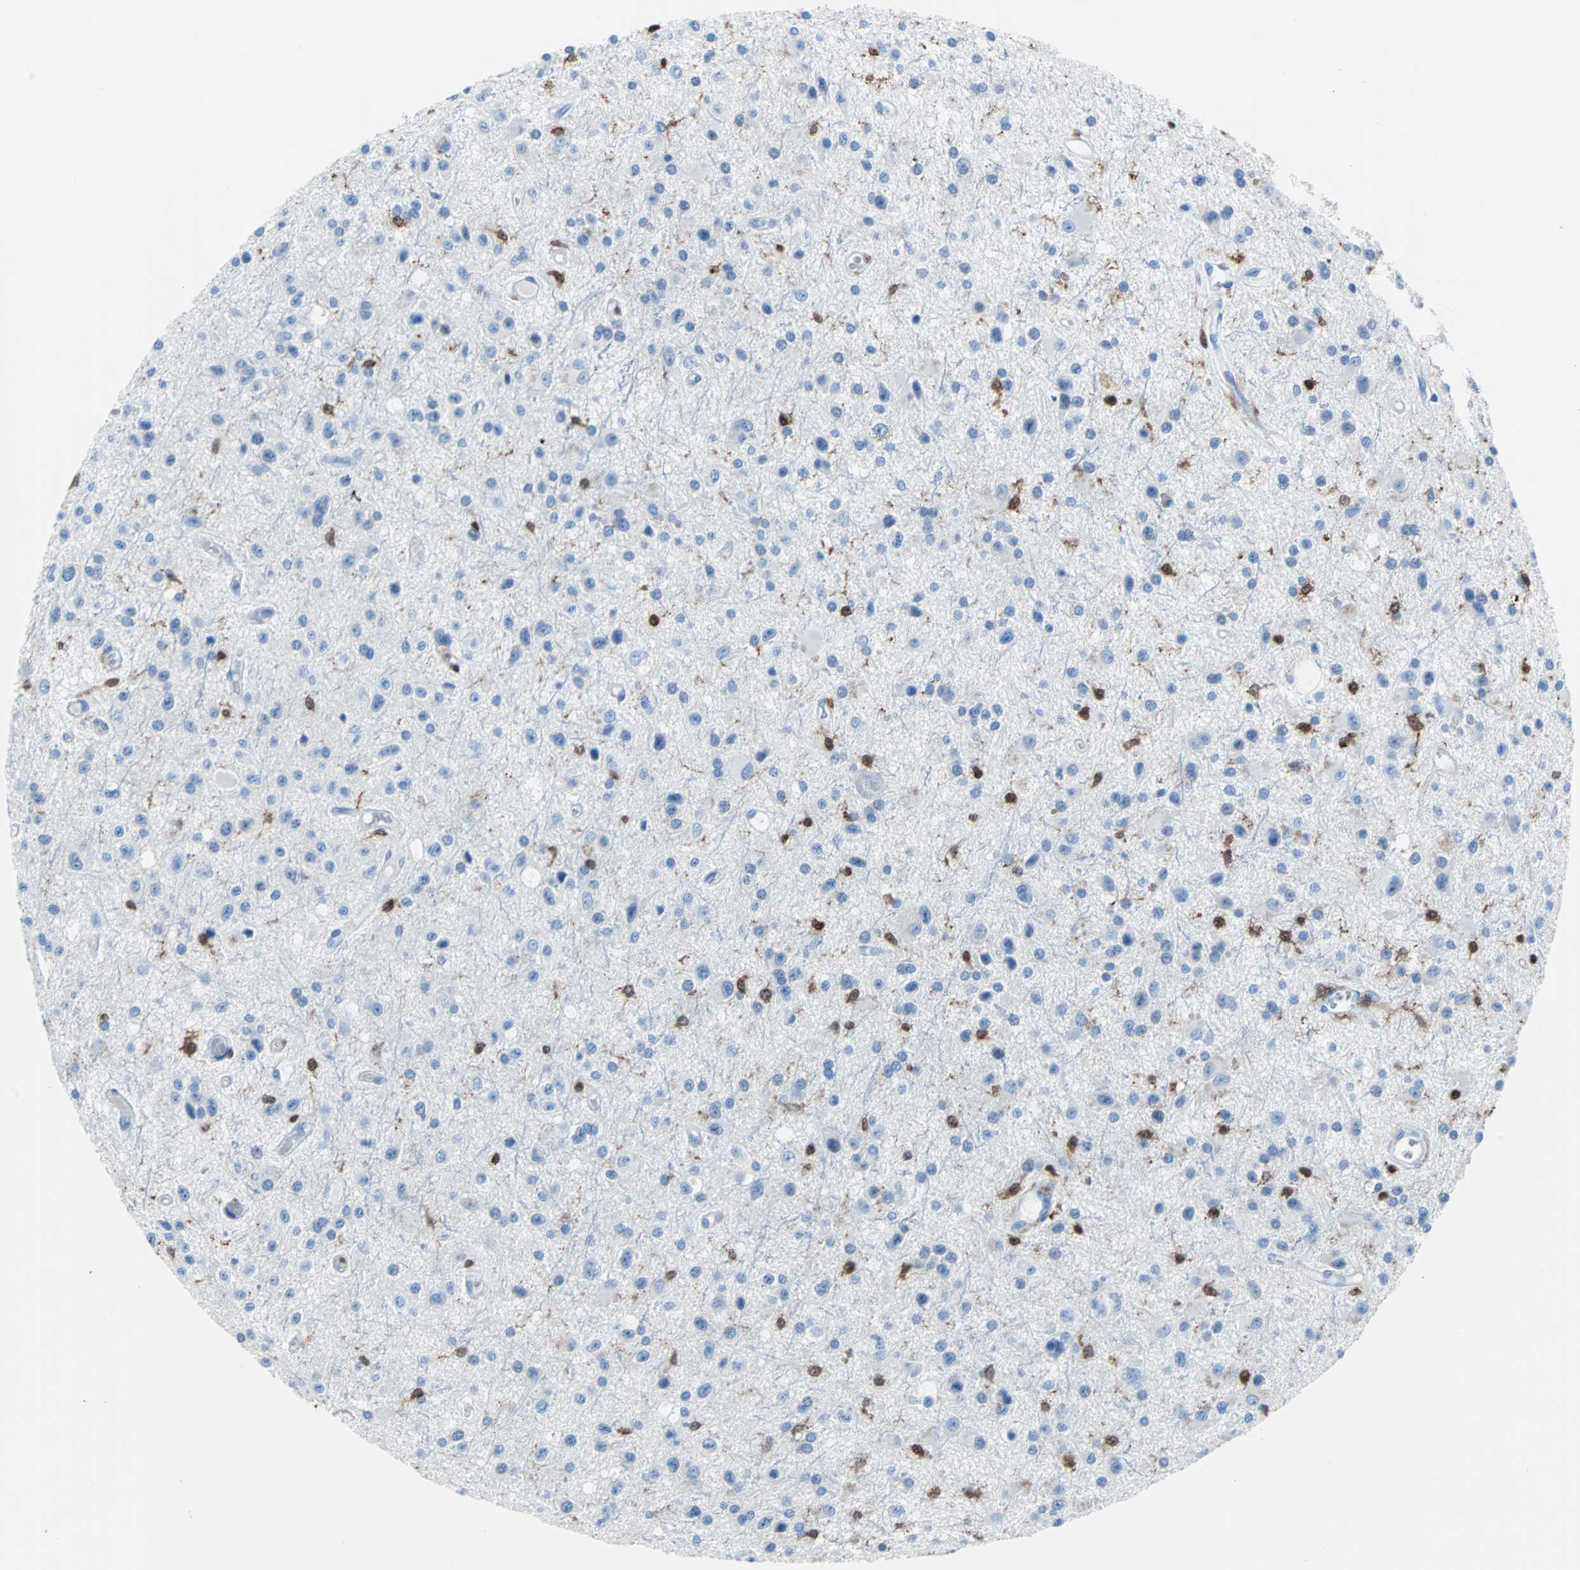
{"staining": {"intensity": "negative", "quantity": "none", "location": "none"}, "tissue": "glioma", "cell_type": "Tumor cells", "image_type": "cancer", "snomed": [{"axis": "morphology", "description": "Glioma, malignant, Low grade"}, {"axis": "topography", "description": "Brain"}], "caption": "Immunohistochemistry image of neoplastic tissue: human glioma stained with DAB (3,3'-diaminobenzidine) displays no significant protein staining in tumor cells. The staining was performed using DAB to visualize the protein expression in brown, while the nuclei were stained in blue with hematoxylin (Magnification: 20x).", "gene": "SYK", "patient": {"sex": "male", "age": 58}}